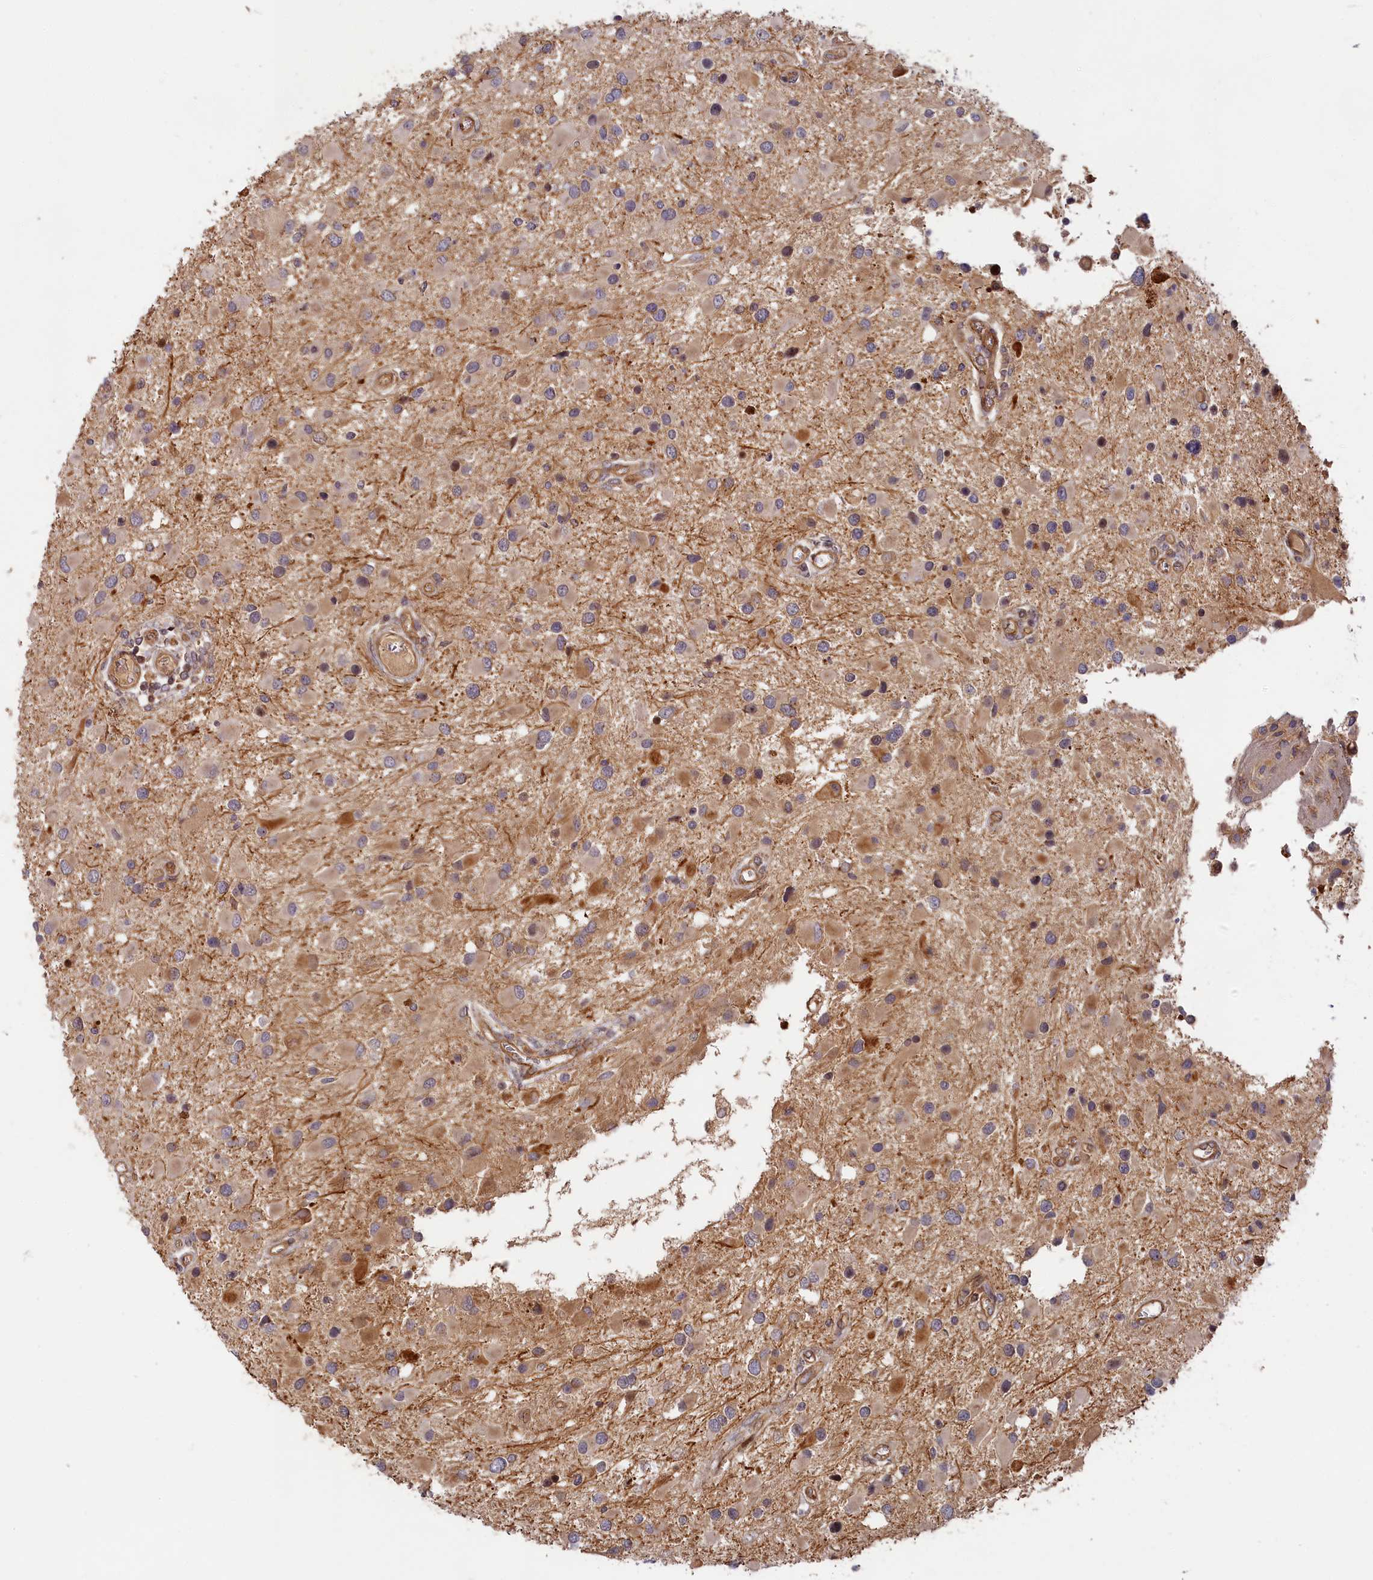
{"staining": {"intensity": "negative", "quantity": "none", "location": "none"}, "tissue": "glioma", "cell_type": "Tumor cells", "image_type": "cancer", "snomed": [{"axis": "morphology", "description": "Glioma, malignant, High grade"}, {"axis": "topography", "description": "Brain"}], "caption": "Histopathology image shows no protein staining in tumor cells of high-grade glioma (malignant) tissue. Nuclei are stained in blue.", "gene": "CEP44", "patient": {"sex": "male", "age": 53}}